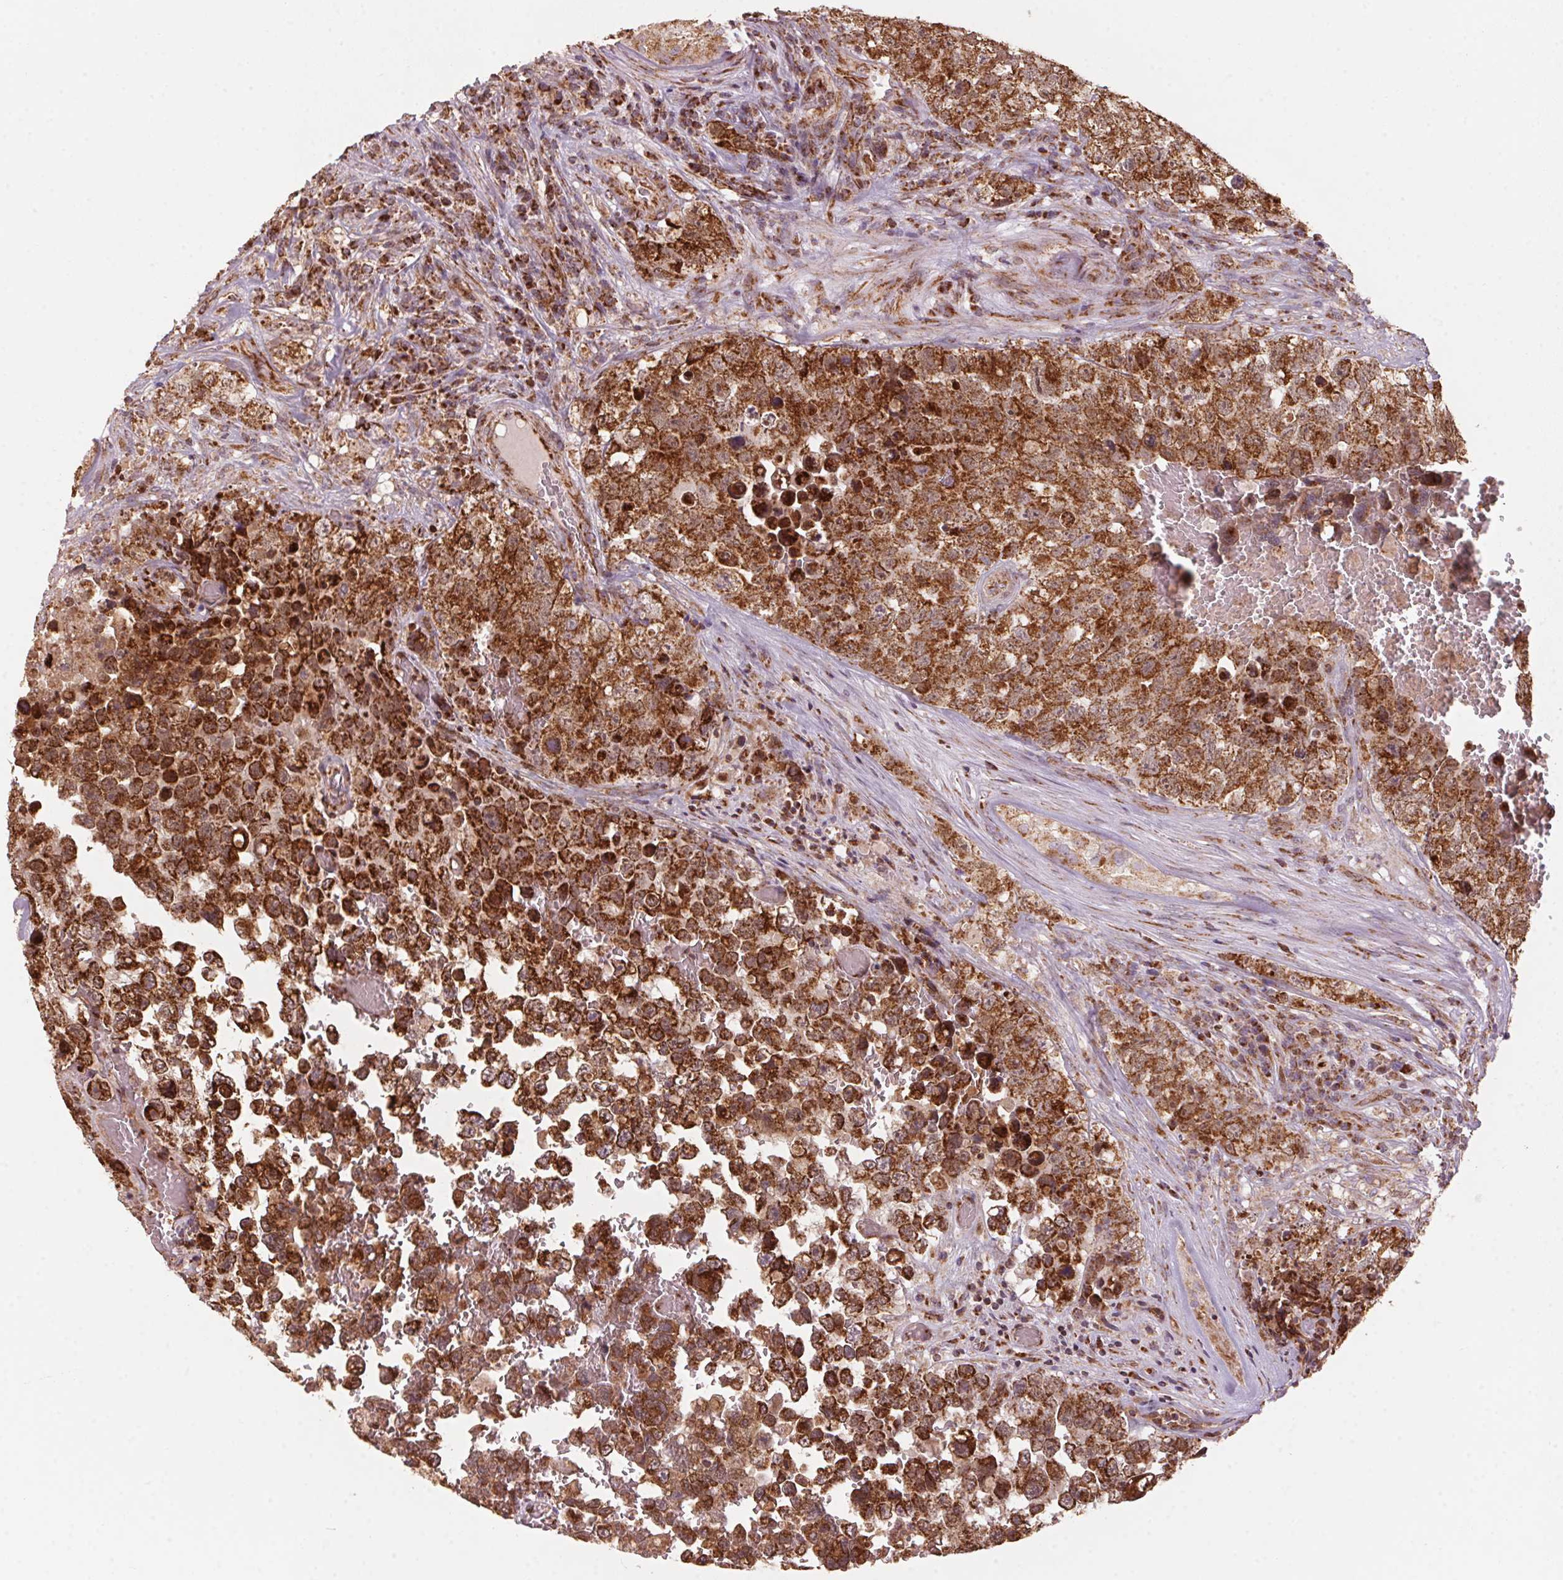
{"staining": {"intensity": "strong", "quantity": ">75%", "location": "cytoplasmic/membranous"}, "tissue": "testis cancer", "cell_type": "Tumor cells", "image_type": "cancer", "snomed": [{"axis": "morphology", "description": "Carcinoma, Embryonal, NOS"}, {"axis": "topography", "description": "Testis"}], "caption": "Immunohistochemistry image of neoplastic tissue: human embryonal carcinoma (testis) stained using immunohistochemistry (IHC) demonstrates high levels of strong protein expression localized specifically in the cytoplasmic/membranous of tumor cells, appearing as a cytoplasmic/membranous brown color.", "gene": "TOMM70", "patient": {"sex": "male", "age": 18}}